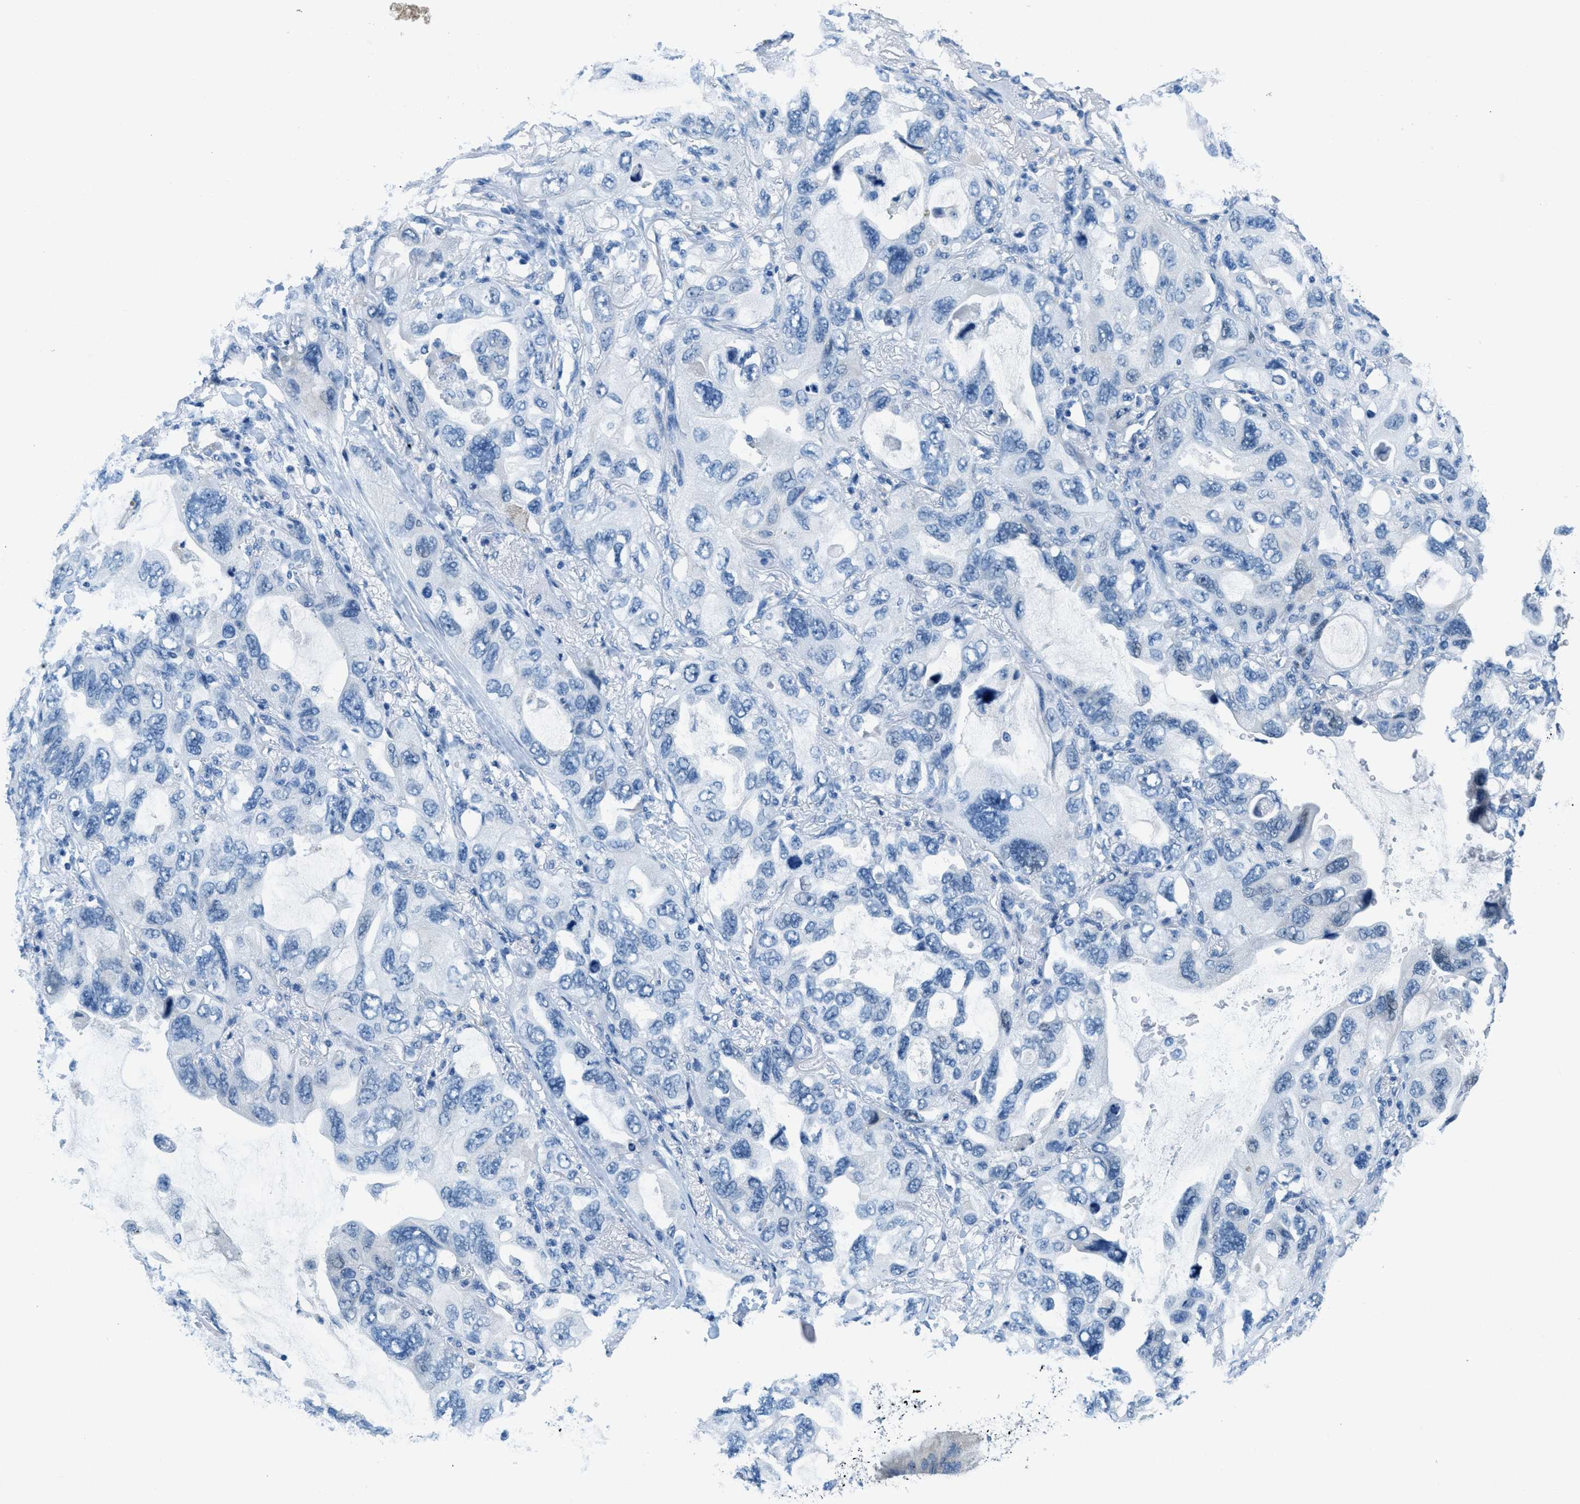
{"staining": {"intensity": "negative", "quantity": "none", "location": "none"}, "tissue": "lung cancer", "cell_type": "Tumor cells", "image_type": "cancer", "snomed": [{"axis": "morphology", "description": "Squamous cell carcinoma, NOS"}, {"axis": "topography", "description": "Lung"}], "caption": "DAB immunohistochemical staining of human lung squamous cell carcinoma reveals no significant positivity in tumor cells. The staining is performed using DAB (3,3'-diaminobenzidine) brown chromogen with nuclei counter-stained in using hematoxylin.", "gene": "MGARP", "patient": {"sex": "female", "age": 73}}